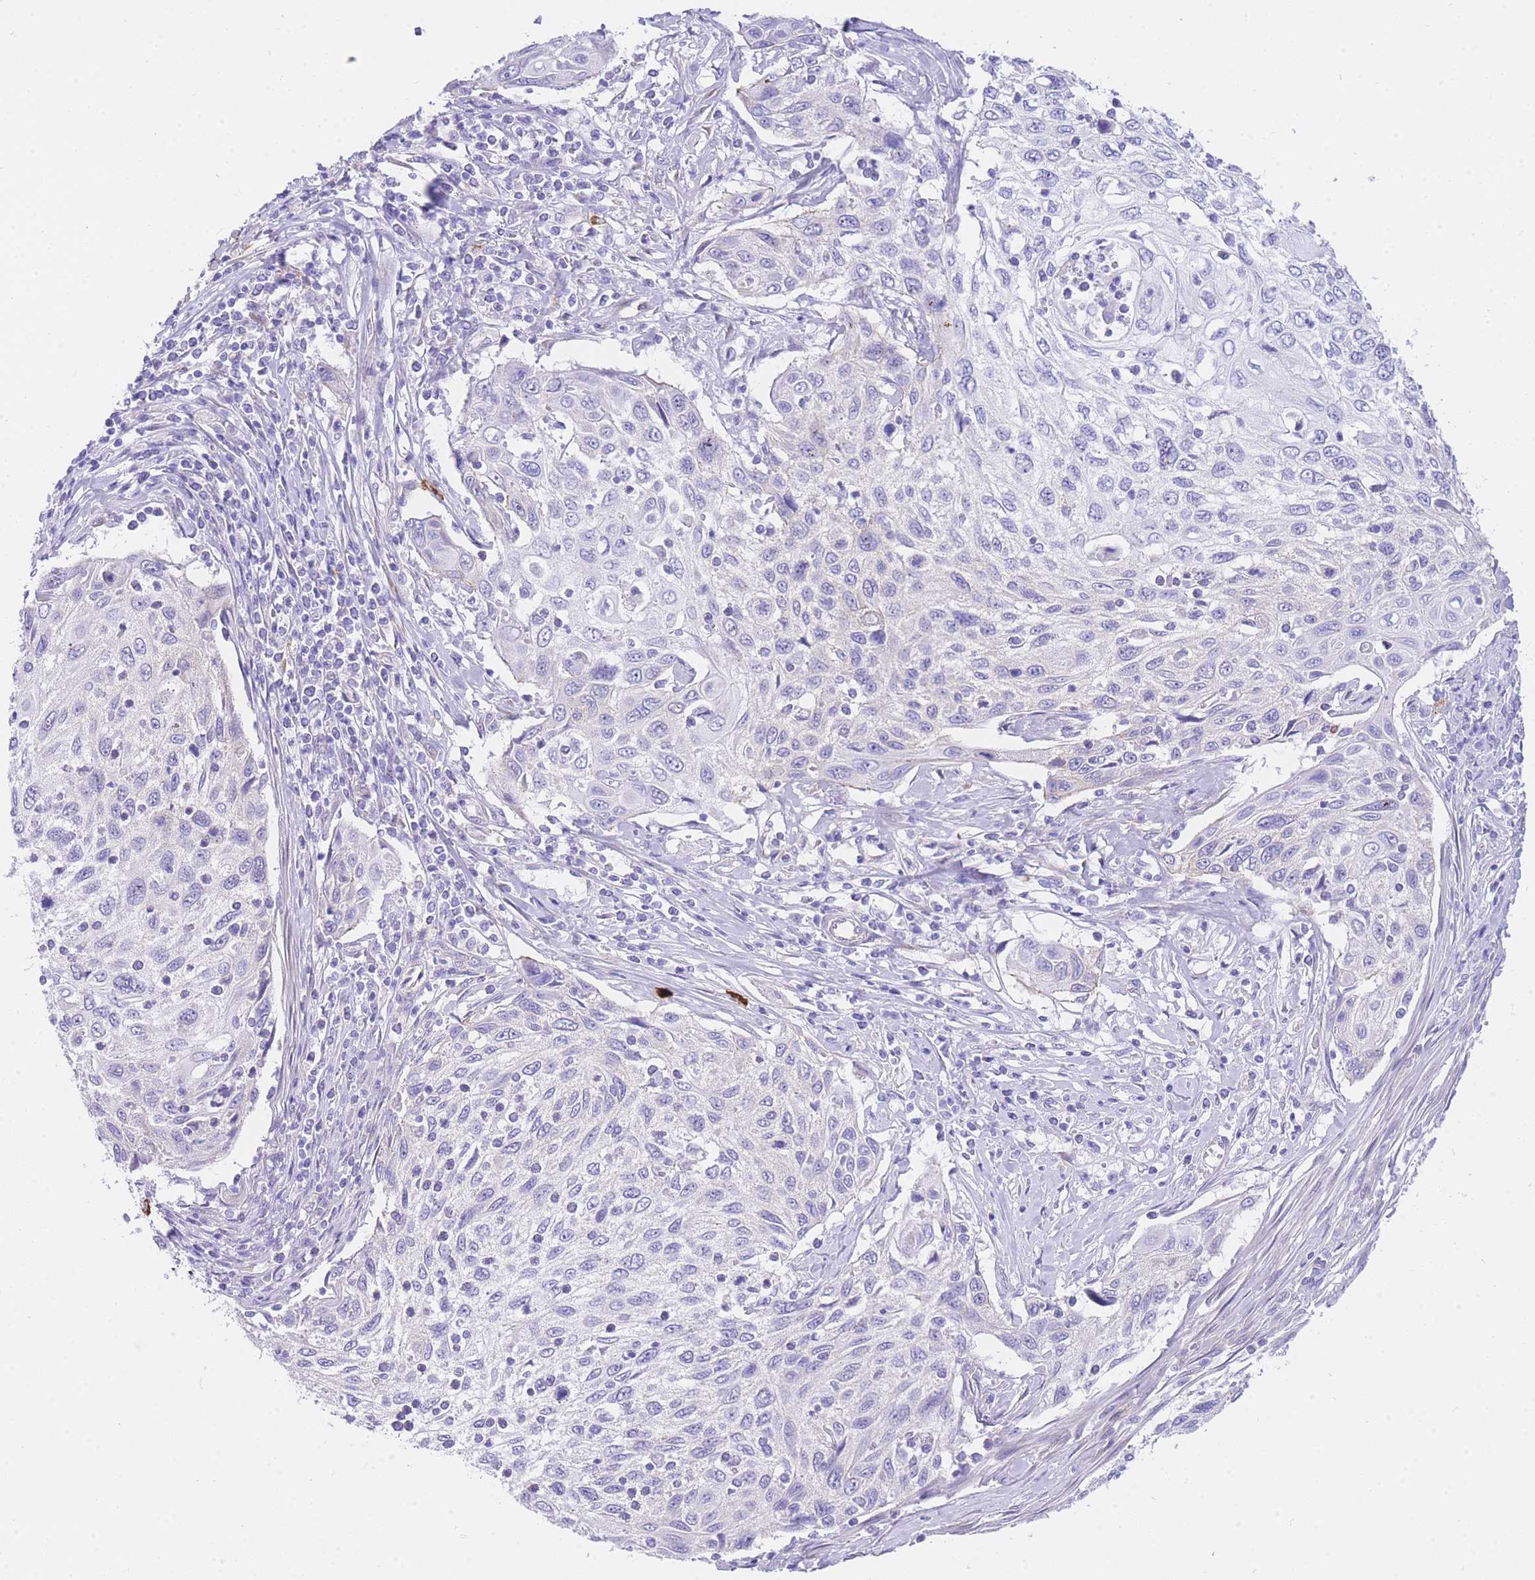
{"staining": {"intensity": "negative", "quantity": "none", "location": "none"}, "tissue": "cervical cancer", "cell_type": "Tumor cells", "image_type": "cancer", "snomed": [{"axis": "morphology", "description": "Squamous cell carcinoma, NOS"}, {"axis": "topography", "description": "Cervix"}], "caption": "Human squamous cell carcinoma (cervical) stained for a protein using immunohistochemistry displays no staining in tumor cells.", "gene": "SRSF12", "patient": {"sex": "female", "age": 70}}